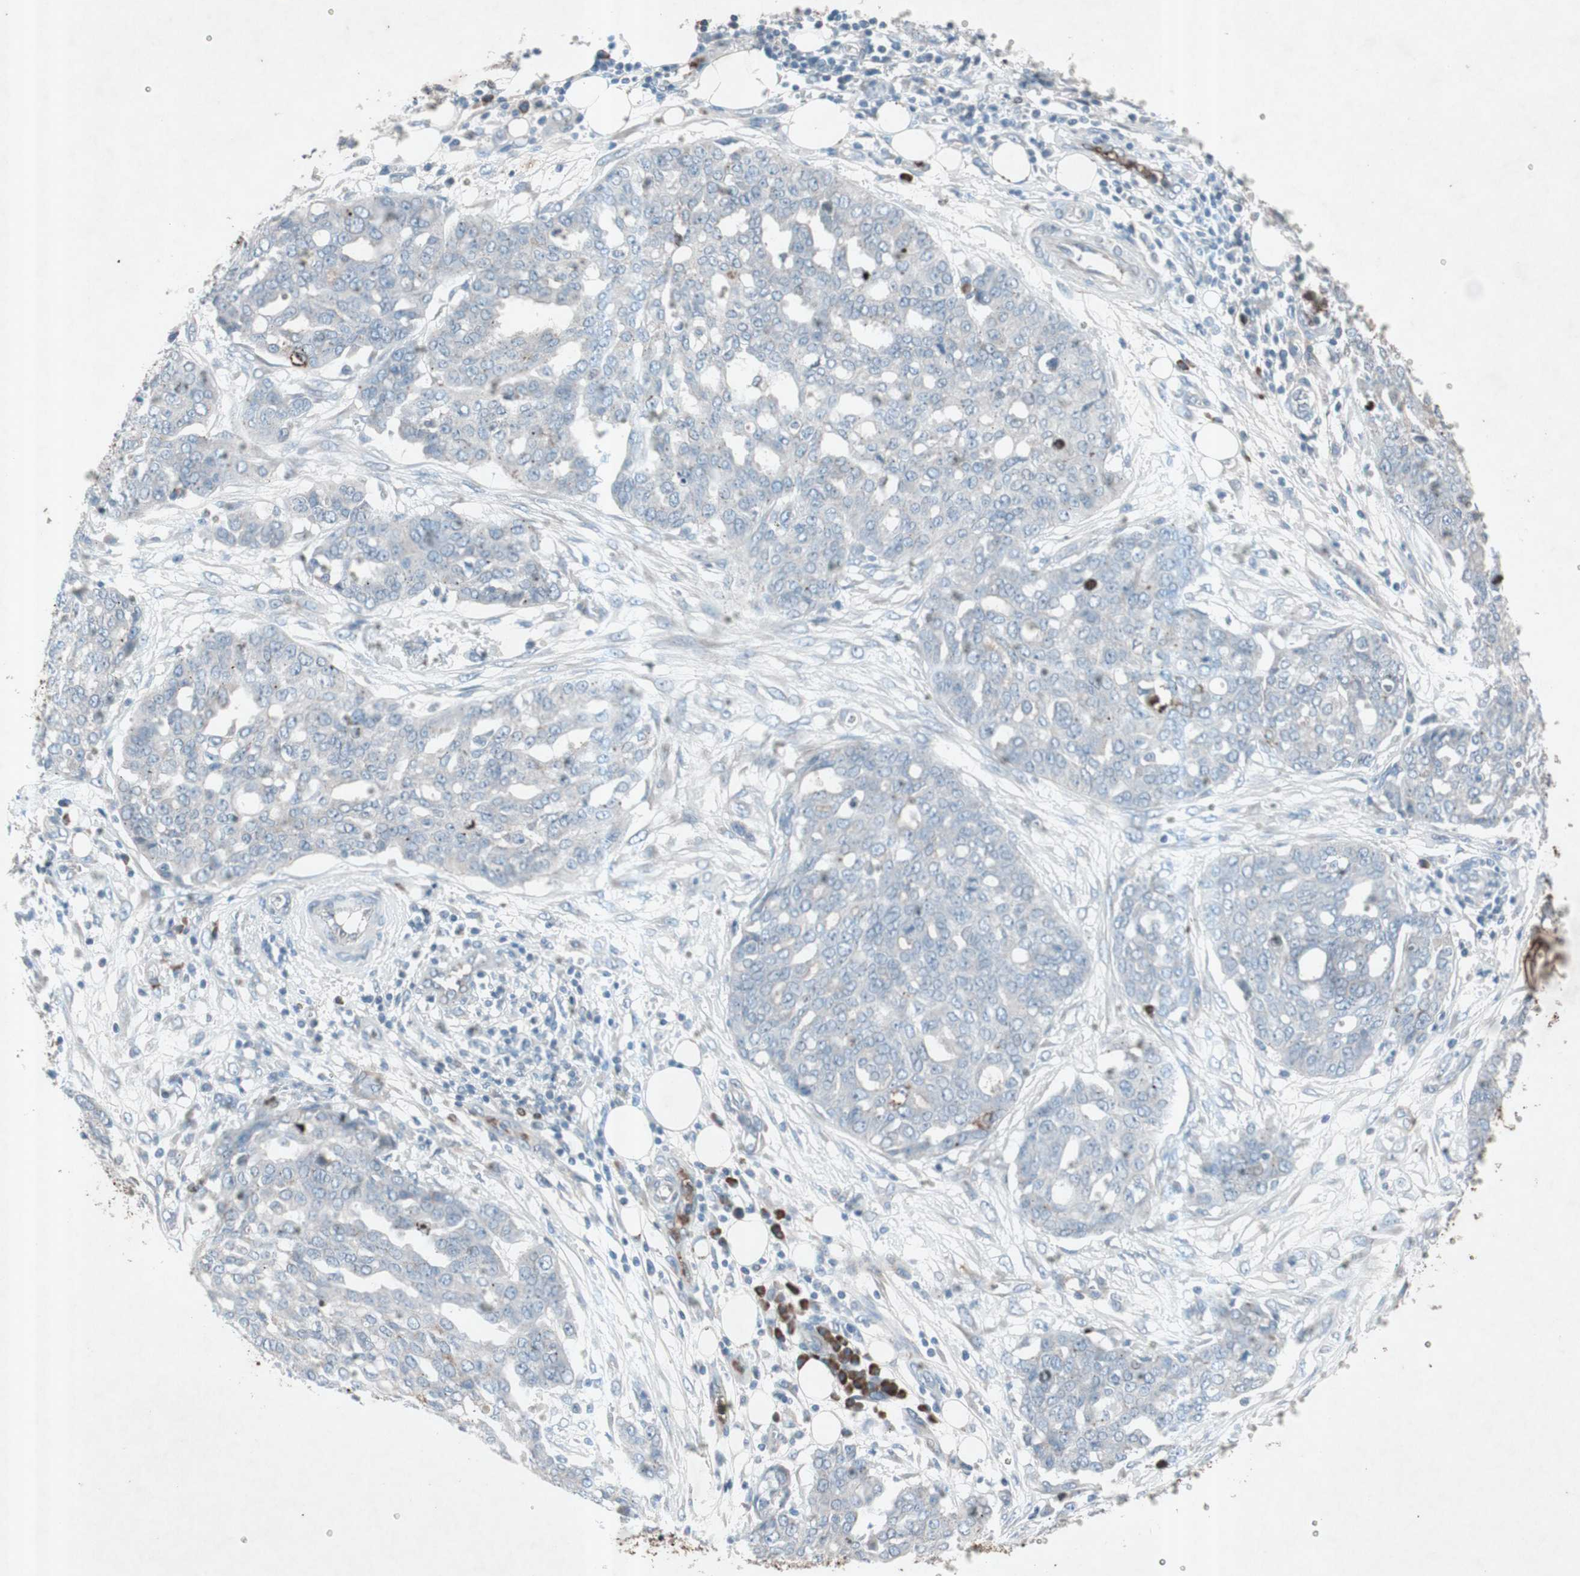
{"staining": {"intensity": "weak", "quantity": "<25%", "location": "cytoplasmic/membranous"}, "tissue": "ovarian cancer", "cell_type": "Tumor cells", "image_type": "cancer", "snomed": [{"axis": "morphology", "description": "Cystadenocarcinoma, serous, NOS"}, {"axis": "topography", "description": "Soft tissue"}, {"axis": "topography", "description": "Ovary"}], "caption": "Tumor cells are negative for brown protein staining in ovarian serous cystadenocarcinoma.", "gene": "GRB7", "patient": {"sex": "female", "age": 57}}